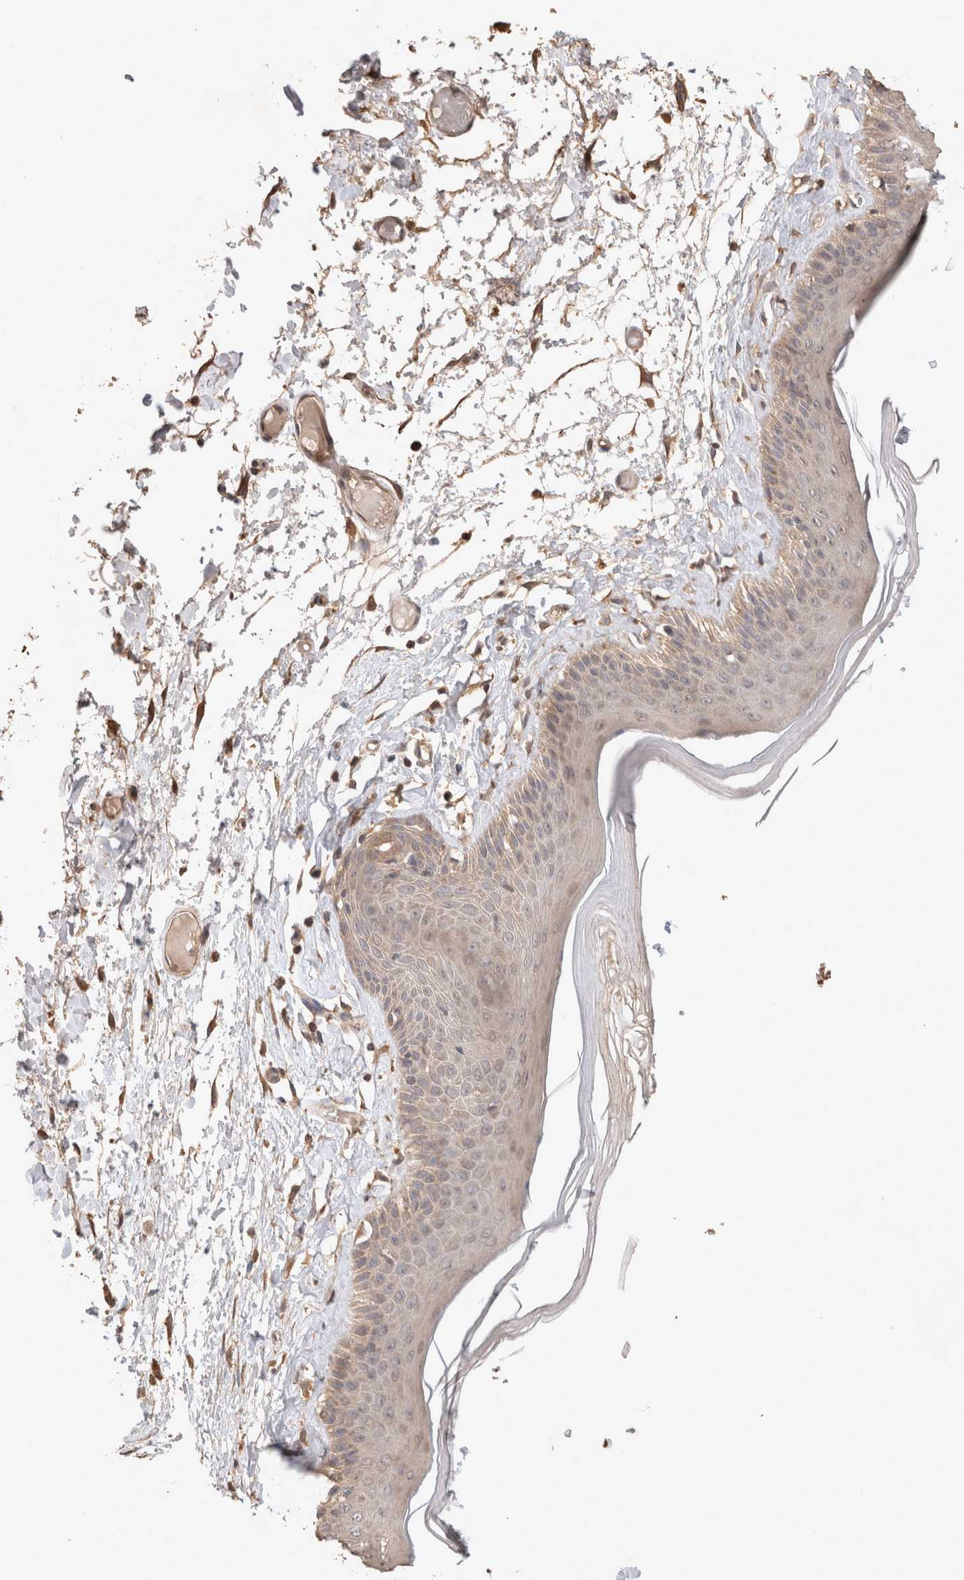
{"staining": {"intensity": "moderate", "quantity": "<25%", "location": "cytoplasmic/membranous"}, "tissue": "skin", "cell_type": "Epidermal cells", "image_type": "normal", "snomed": [{"axis": "morphology", "description": "Normal tissue, NOS"}, {"axis": "topography", "description": "Vulva"}], "caption": "This micrograph displays immunohistochemistry (IHC) staining of normal human skin, with low moderate cytoplasmic/membranous positivity in approximately <25% of epidermal cells.", "gene": "HROB", "patient": {"sex": "female", "age": 73}}